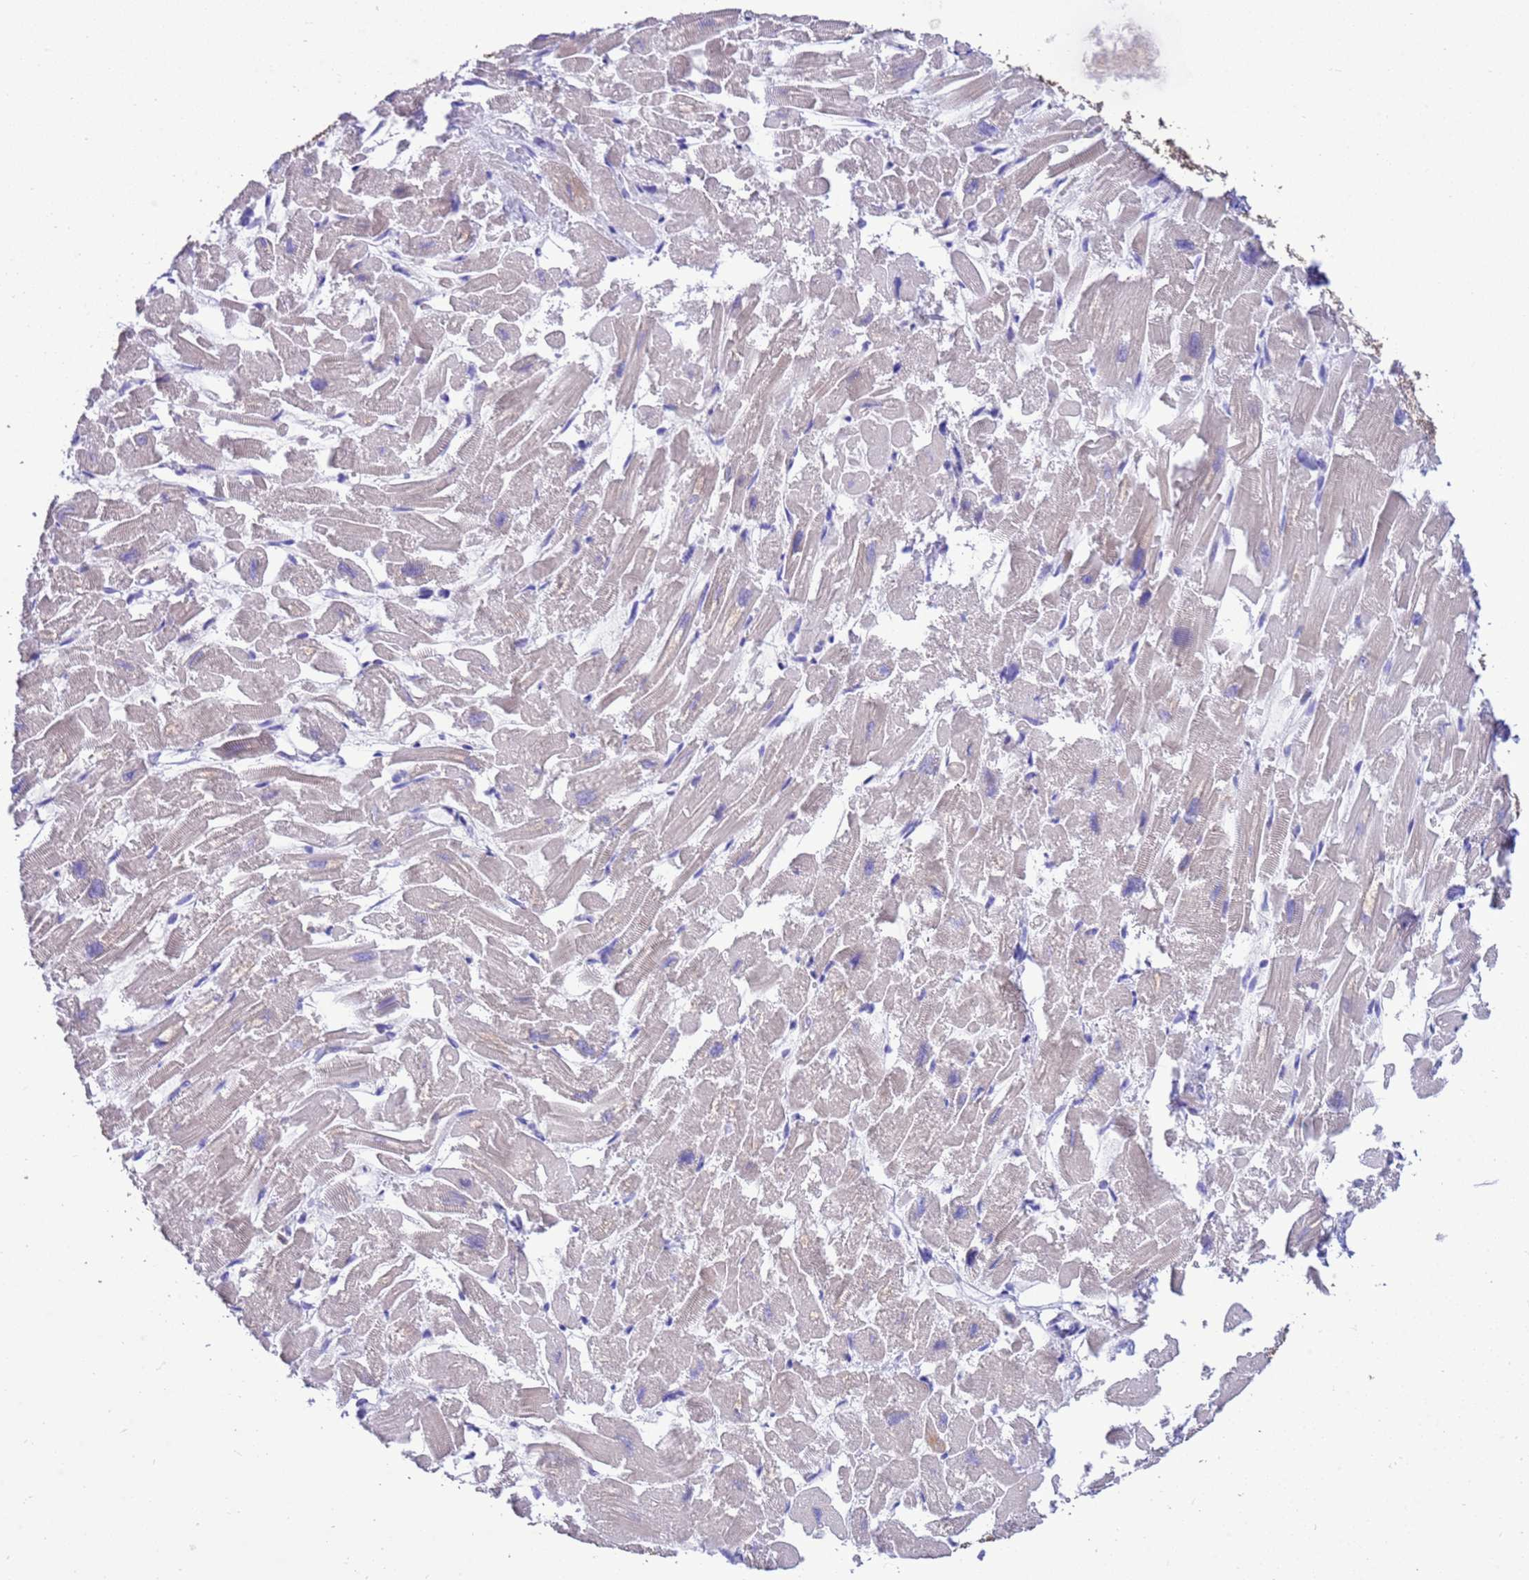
{"staining": {"intensity": "negative", "quantity": "none", "location": "none"}, "tissue": "heart muscle", "cell_type": "Cardiomyocytes", "image_type": "normal", "snomed": [{"axis": "morphology", "description": "Normal tissue, NOS"}, {"axis": "topography", "description": "Heart"}], "caption": "This is an IHC photomicrograph of benign heart muscle. There is no staining in cardiomyocytes.", "gene": "KICS2", "patient": {"sex": "male", "age": 54}}